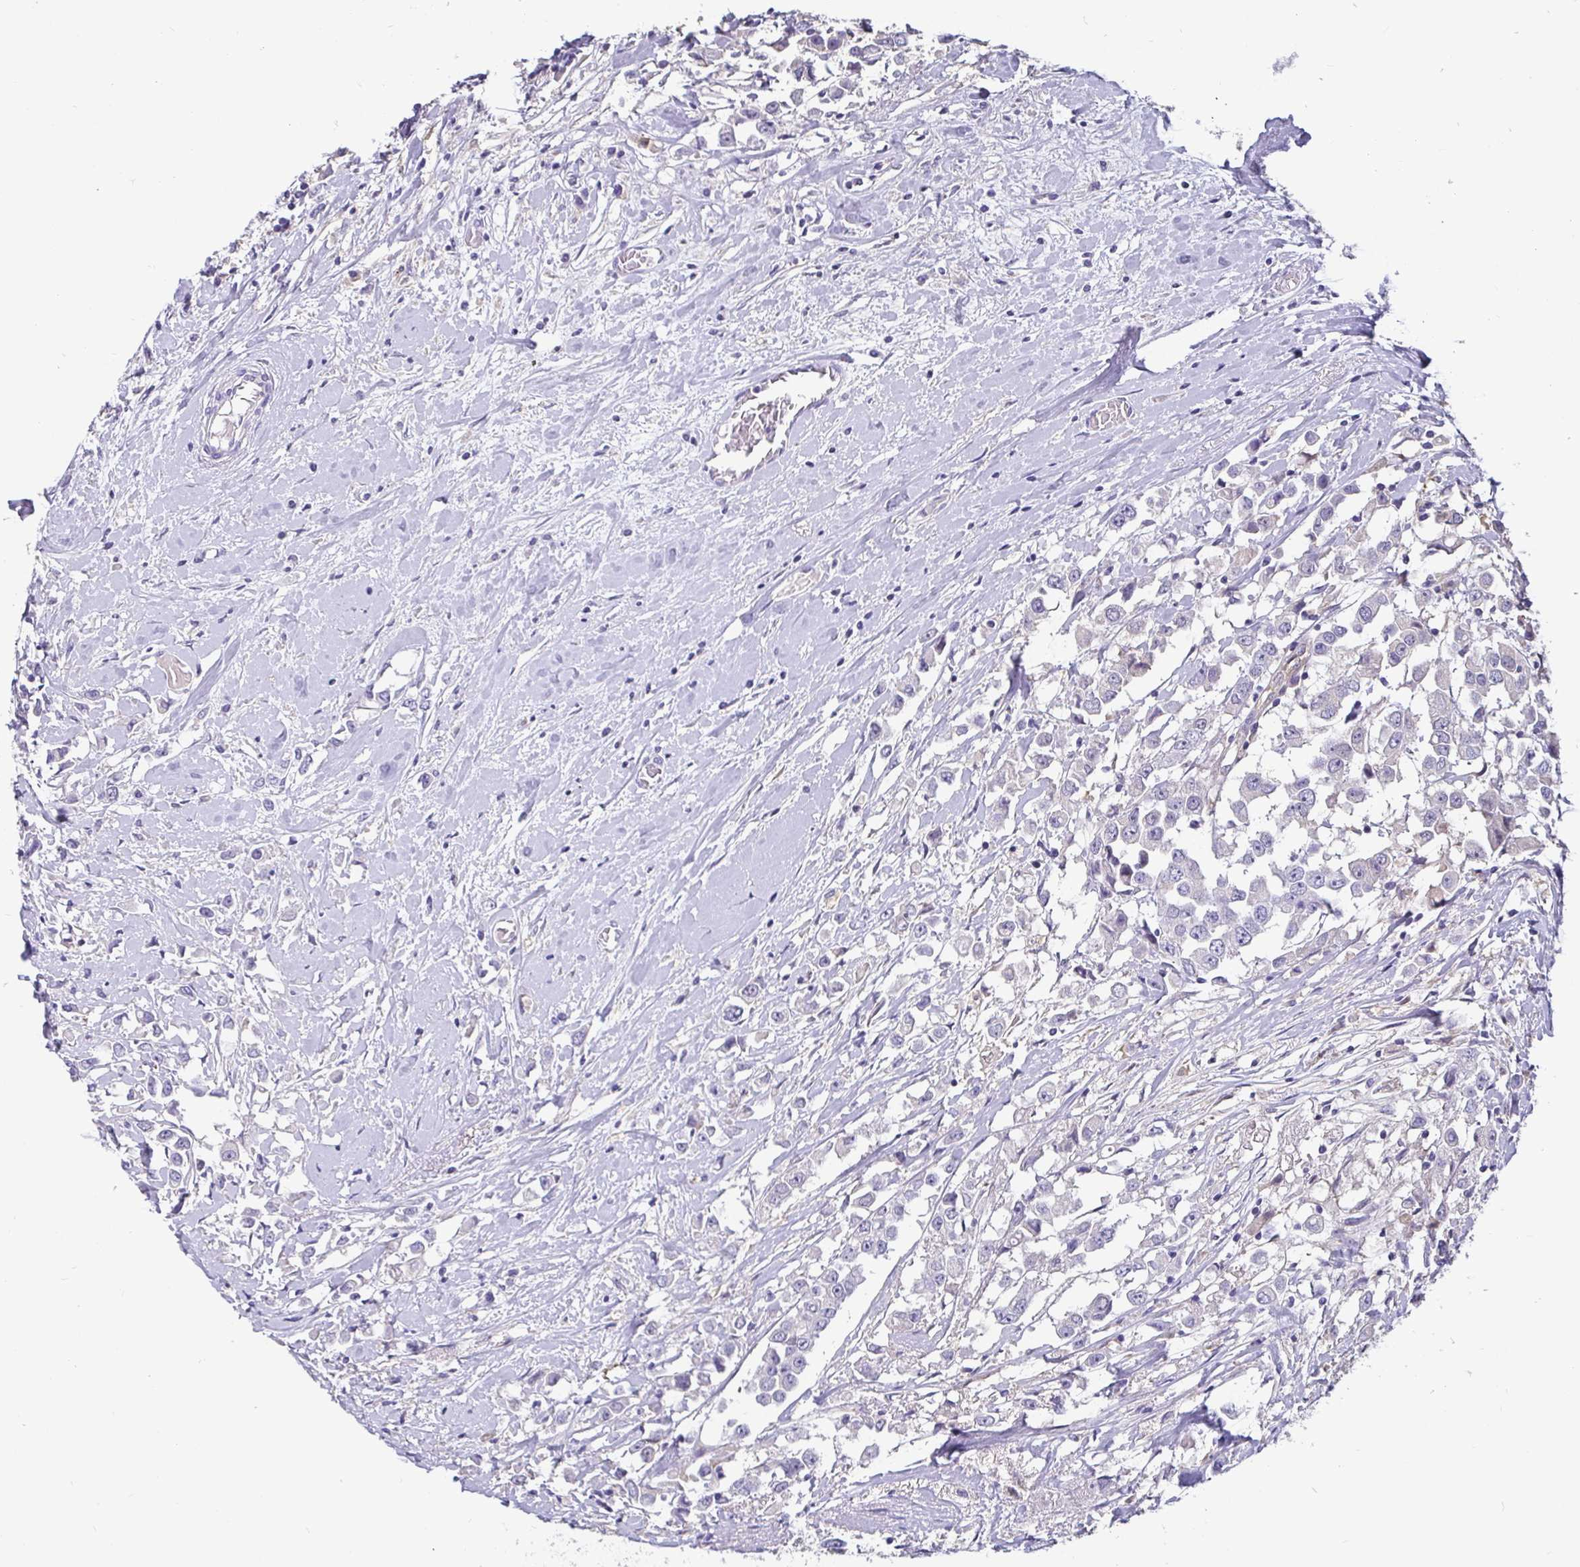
{"staining": {"intensity": "negative", "quantity": "none", "location": "none"}, "tissue": "breast cancer", "cell_type": "Tumor cells", "image_type": "cancer", "snomed": [{"axis": "morphology", "description": "Duct carcinoma"}, {"axis": "topography", "description": "Breast"}], "caption": "Human breast cancer stained for a protein using IHC displays no positivity in tumor cells.", "gene": "ADAMTS6", "patient": {"sex": "female", "age": 61}}